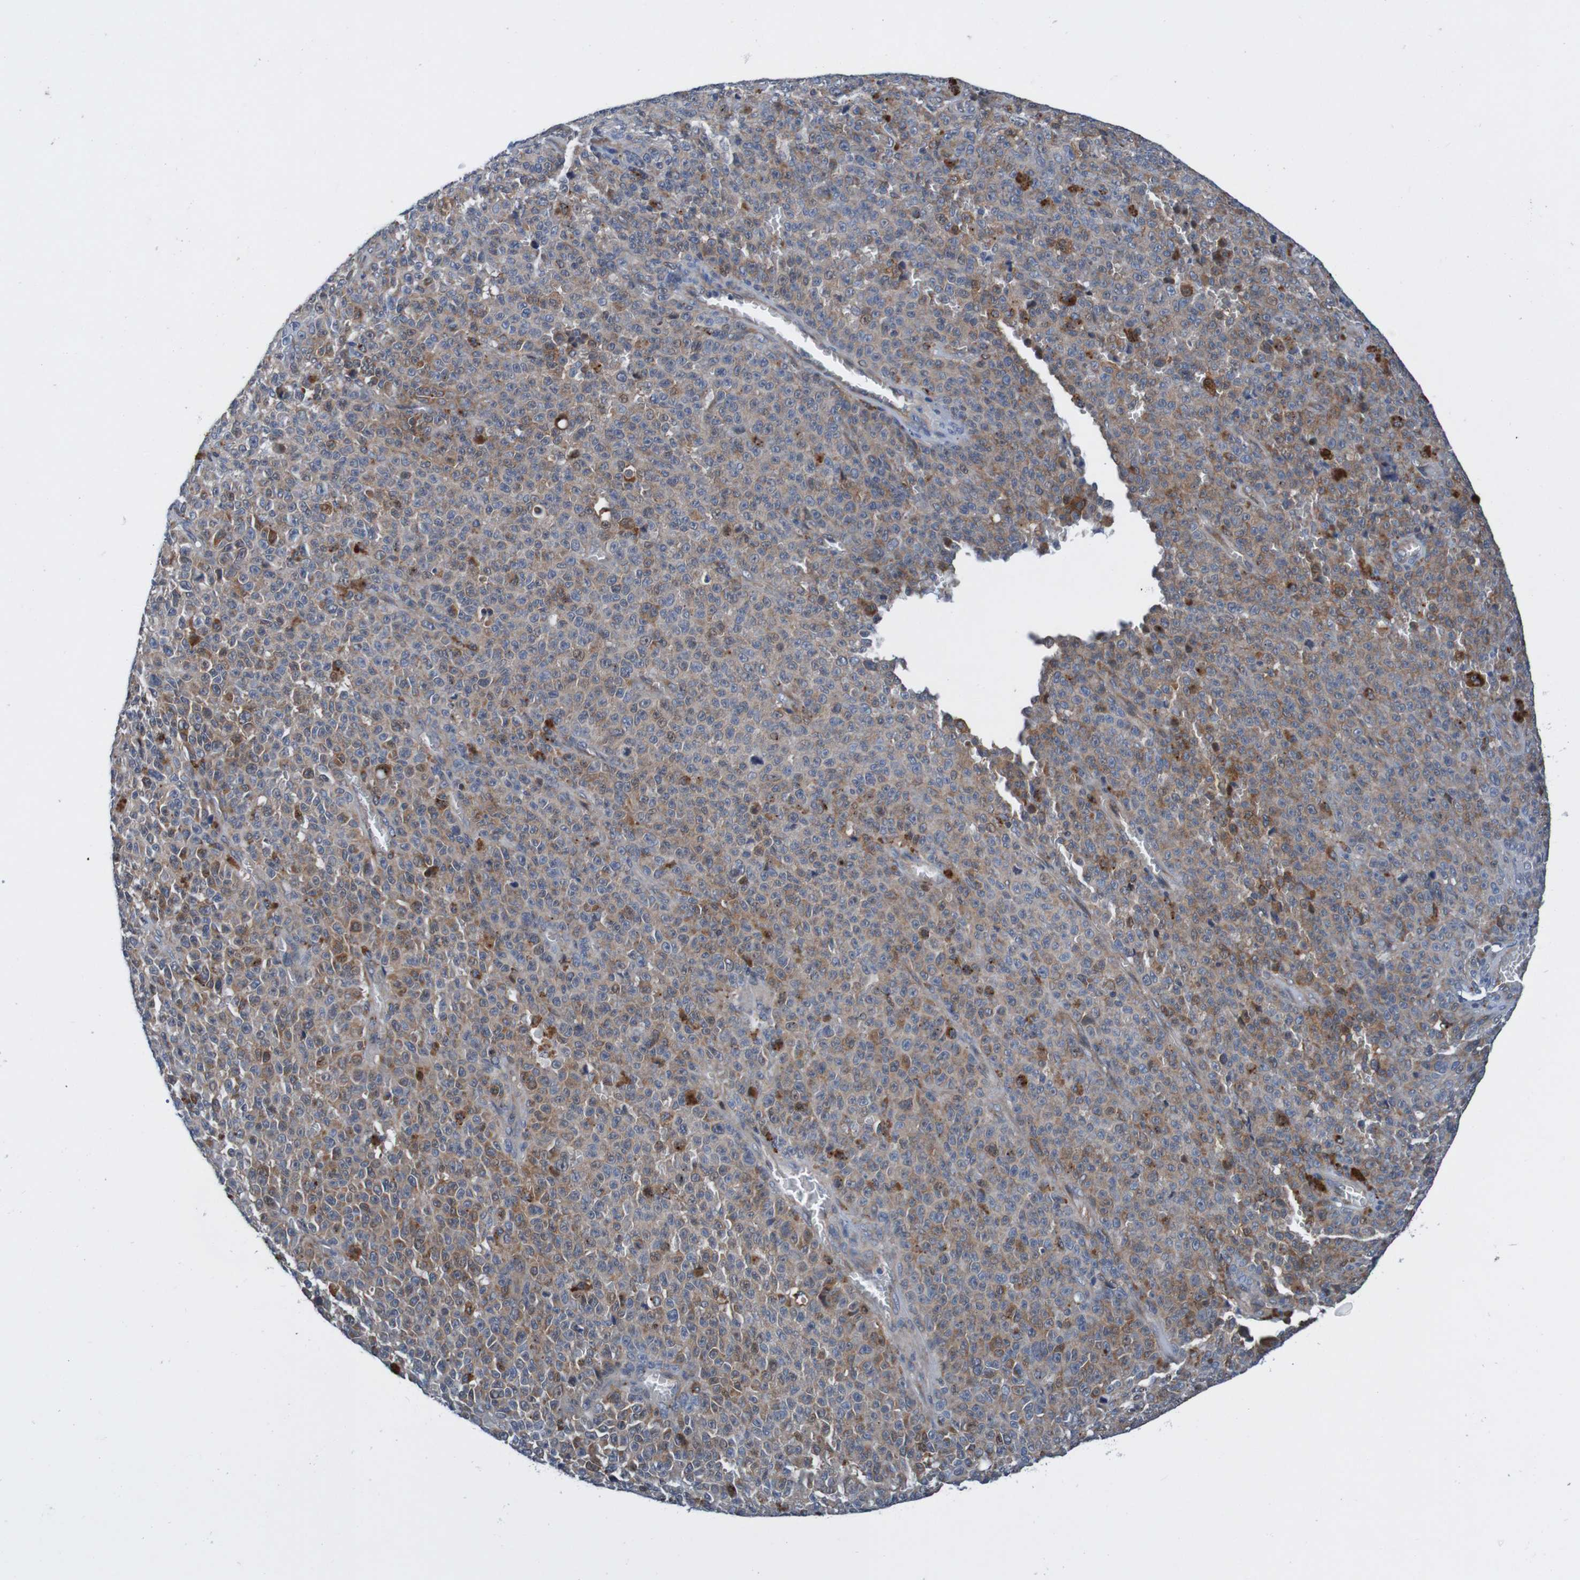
{"staining": {"intensity": "moderate", "quantity": ">75%", "location": "cytoplasmic/membranous"}, "tissue": "melanoma", "cell_type": "Tumor cells", "image_type": "cancer", "snomed": [{"axis": "morphology", "description": "Malignant melanoma, NOS"}, {"axis": "topography", "description": "Skin"}], "caption": "Protein analysis of melanoma tissue reveals moderate cytoplasmic/membranous expression in approximately >75% of tumor cells. The staining was performed using DAB to visualize the protein expression in brown, while the nuclei were stained in blue with hematoxylin (Magnification: 20x).", "gene": "CPED1", "patient": {"sex": "female", "age": 82}}